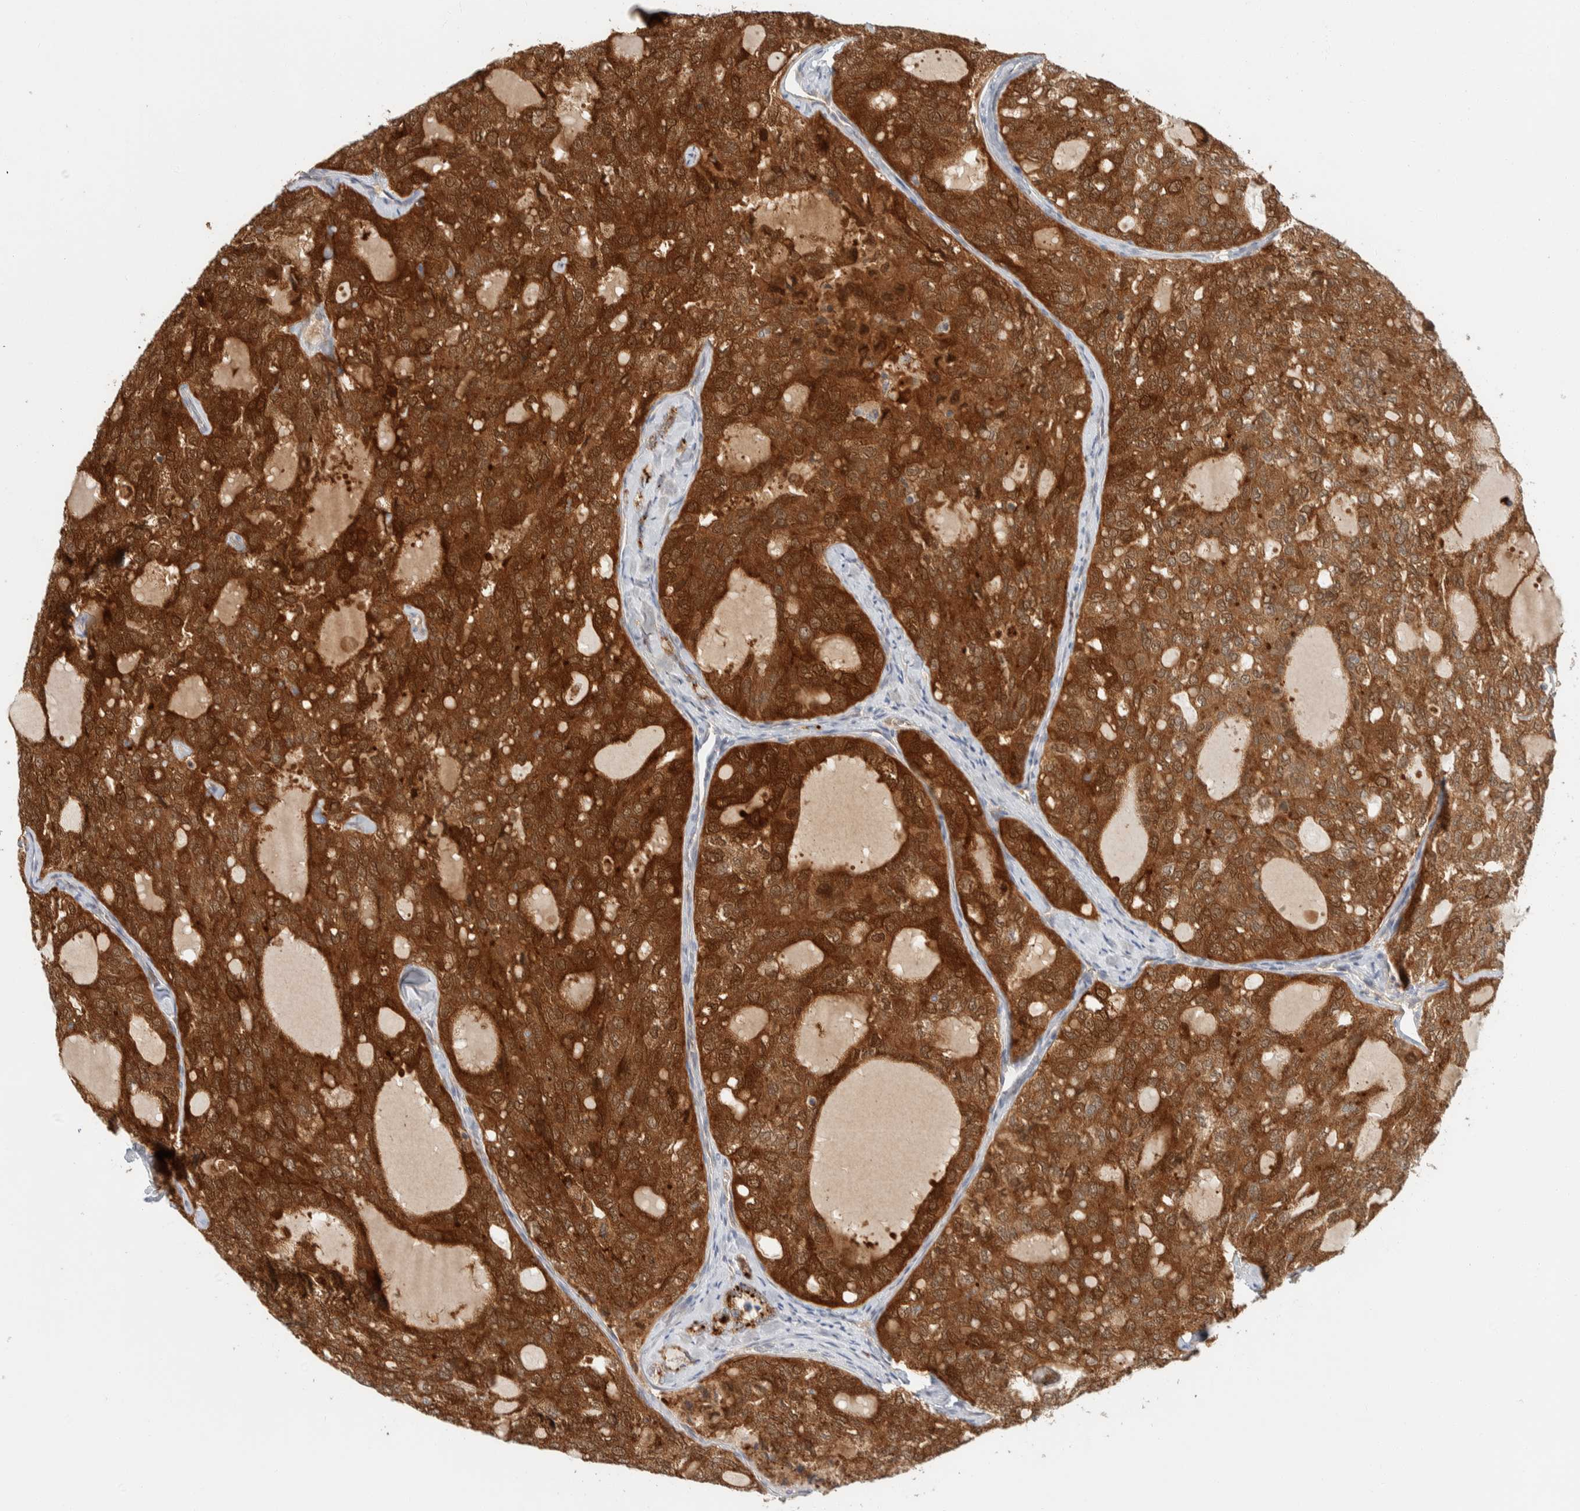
{"staining": {"intensity": "strong", "quantity": ">75%", "location": "cytoplasmic/membranous,nuclear"}, "tissue": "thyroid cancer", "cell_type": "Tumor cells", "image_type": "cancer", "snomed": [{"axis": "morphology", "description": "Follicular adenoma carcinoma, NOS"}, {"axis": "topography", "description": "Thyroid gland"}], "caption": "Thyroid follicular adenoma carcinoma stained for a protein (brown) demonstrates strong cytoplasmic/membranous and nuclear positive positivity in approximately >75% of tumor cells.", "gene": "GCLM", "patient": {"sex": "male", "age": 75}}